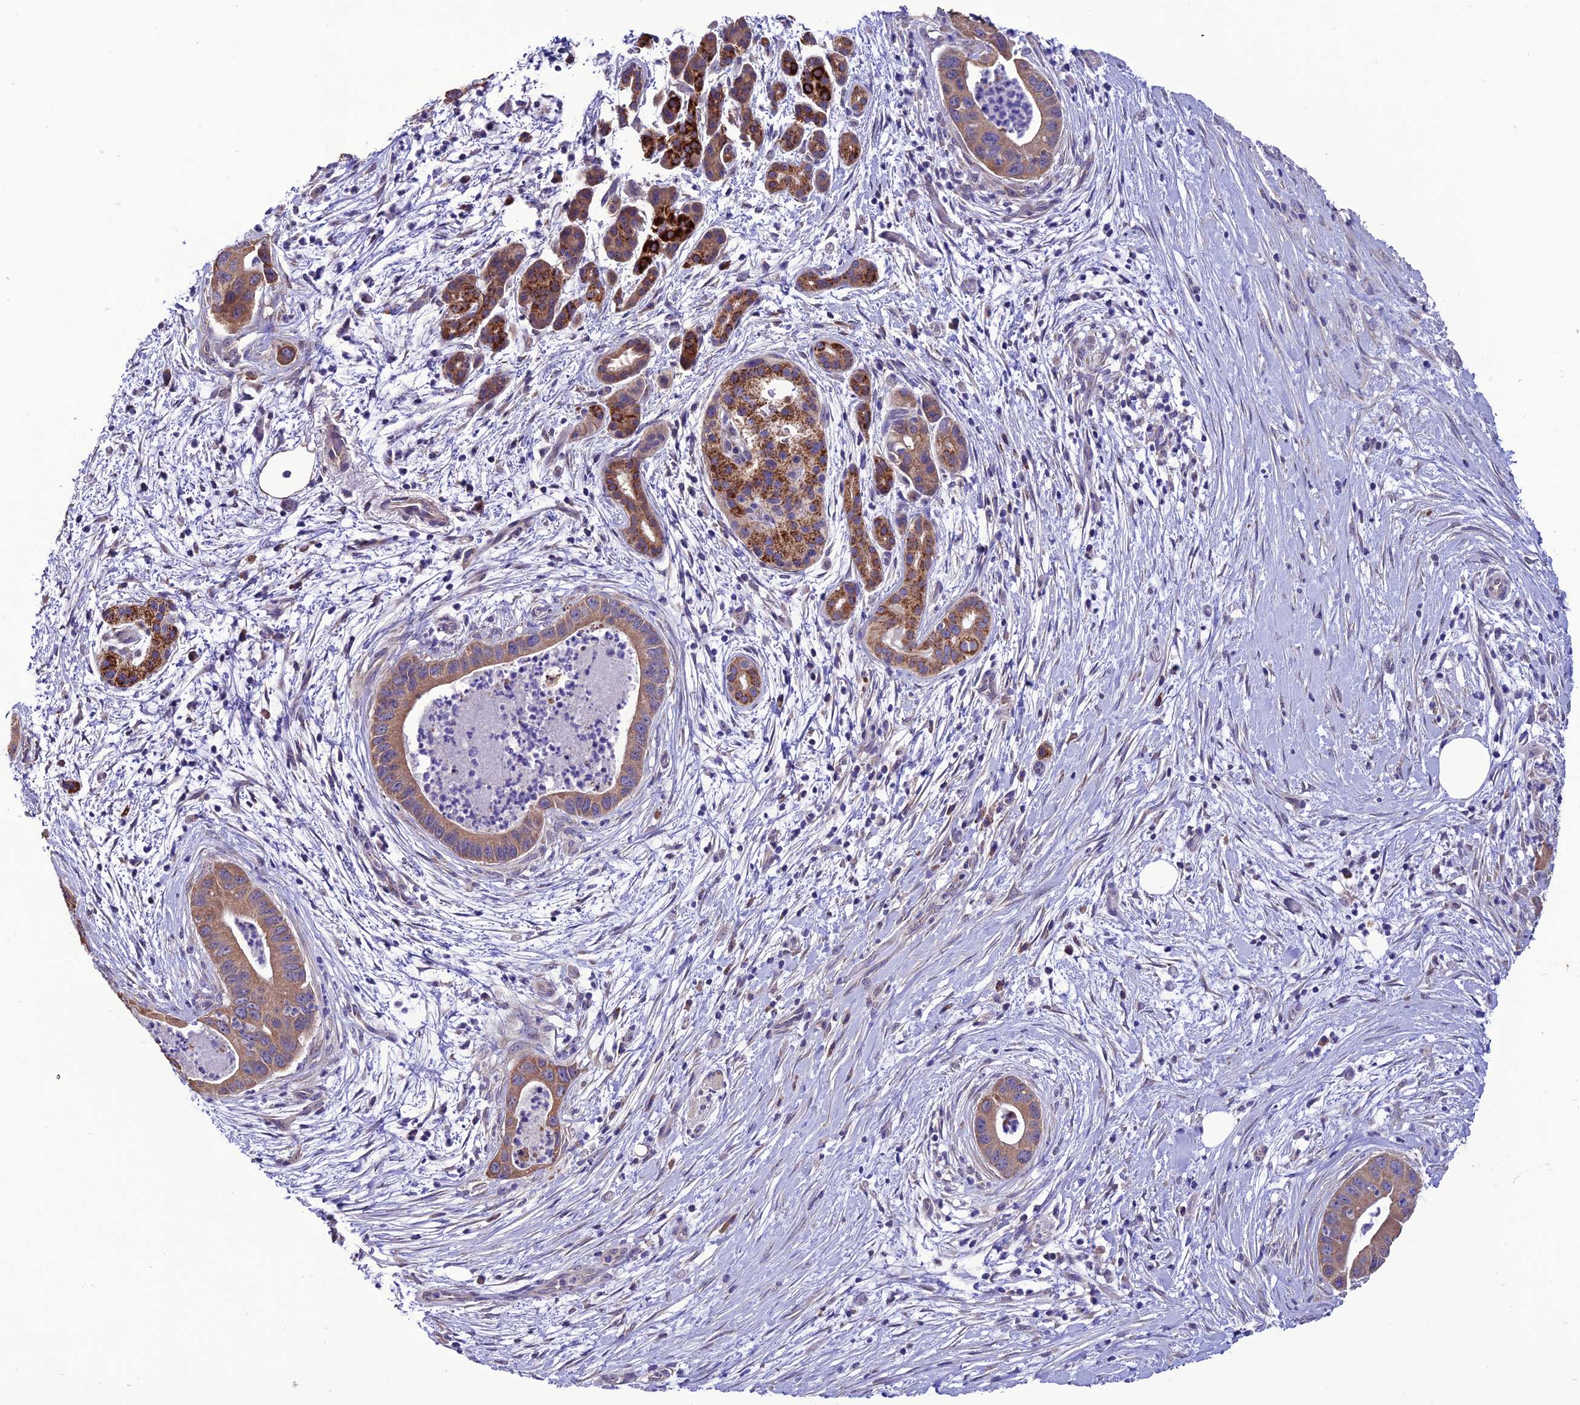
{"staining": {"intensity": "moderate", "quantity": ">75%", "location": "cytoplasmic/membranous"}, "tissue": "pancreatic cancer", "cell_type": "Tumor cells", "image_type": "cancer", "snomed": [{"axis": "morphology", "description": "Adenocarcinoma, NOS"}, {"axis": "topography", "description": "Pancreas"}], "caption": "Immunohistochemistry (IHC) micrograph of neoplastic tissue: adenocarcinoma (pancreatic) stained using IHC displays medium levels of moderate protein expression localized specifically in the cytoplasmic/membranous of tumor cells, appearing as a cytoplasmic/membranous brown color.", "gene": "HOGA1", "patient": {"sex": "male", "age": 73}}